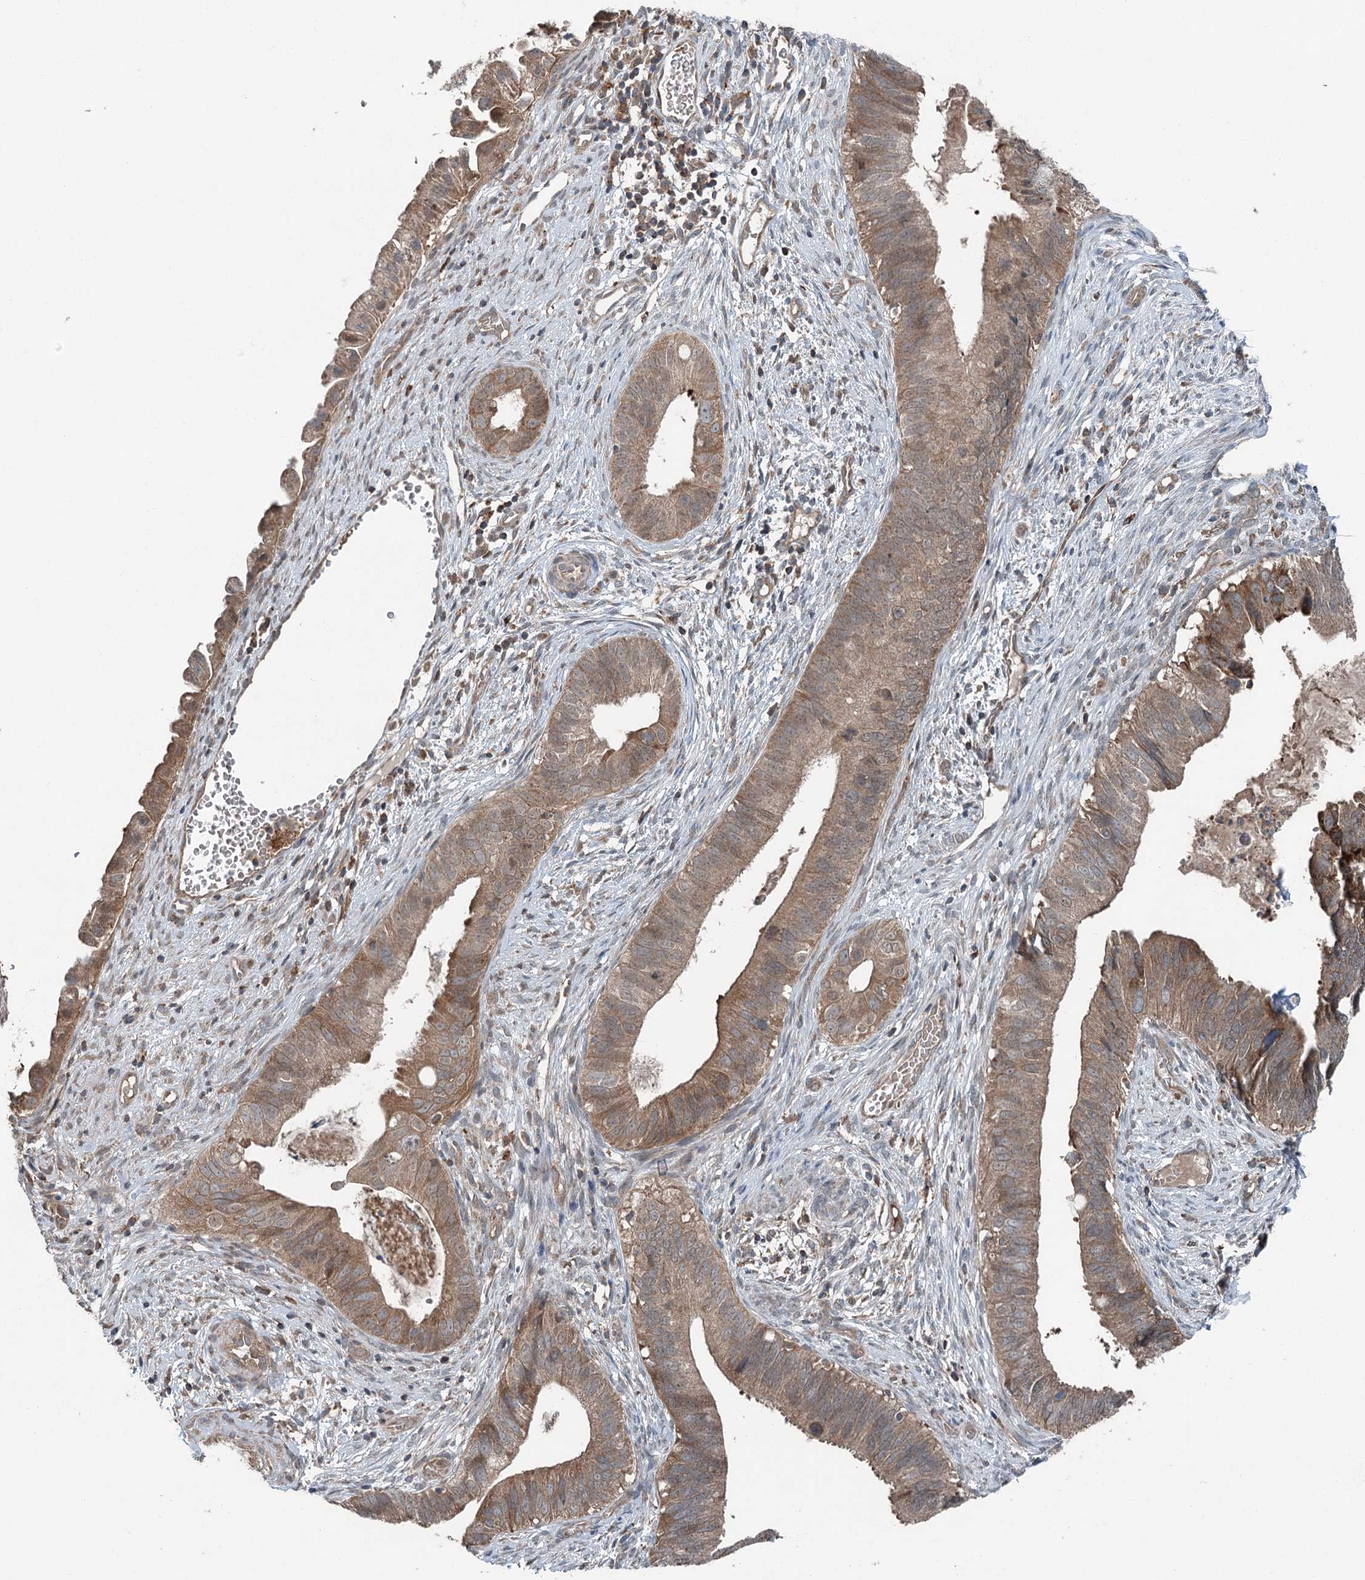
{"staining": {"intensity": "moderate", "quantity": ">75%", "location": "cytoplasmic/membranous"}, "tissue": "cervical cancer", "cell_type": "Tumor cells", "image_type": "cancer", "snomed": [{"axis": "morphology", "description": "Adenocarcinoma, NOS"}, {"axis": "topography", "description": "Cervix"}], "caption": "An image of cervical adenocarcinoma stained for a protein demonstrates moderate cytoplasmic/membranous brown staining in tumor cells.", "gene": "SKIC3", "patient": {"sex": "female", "age": 42}}